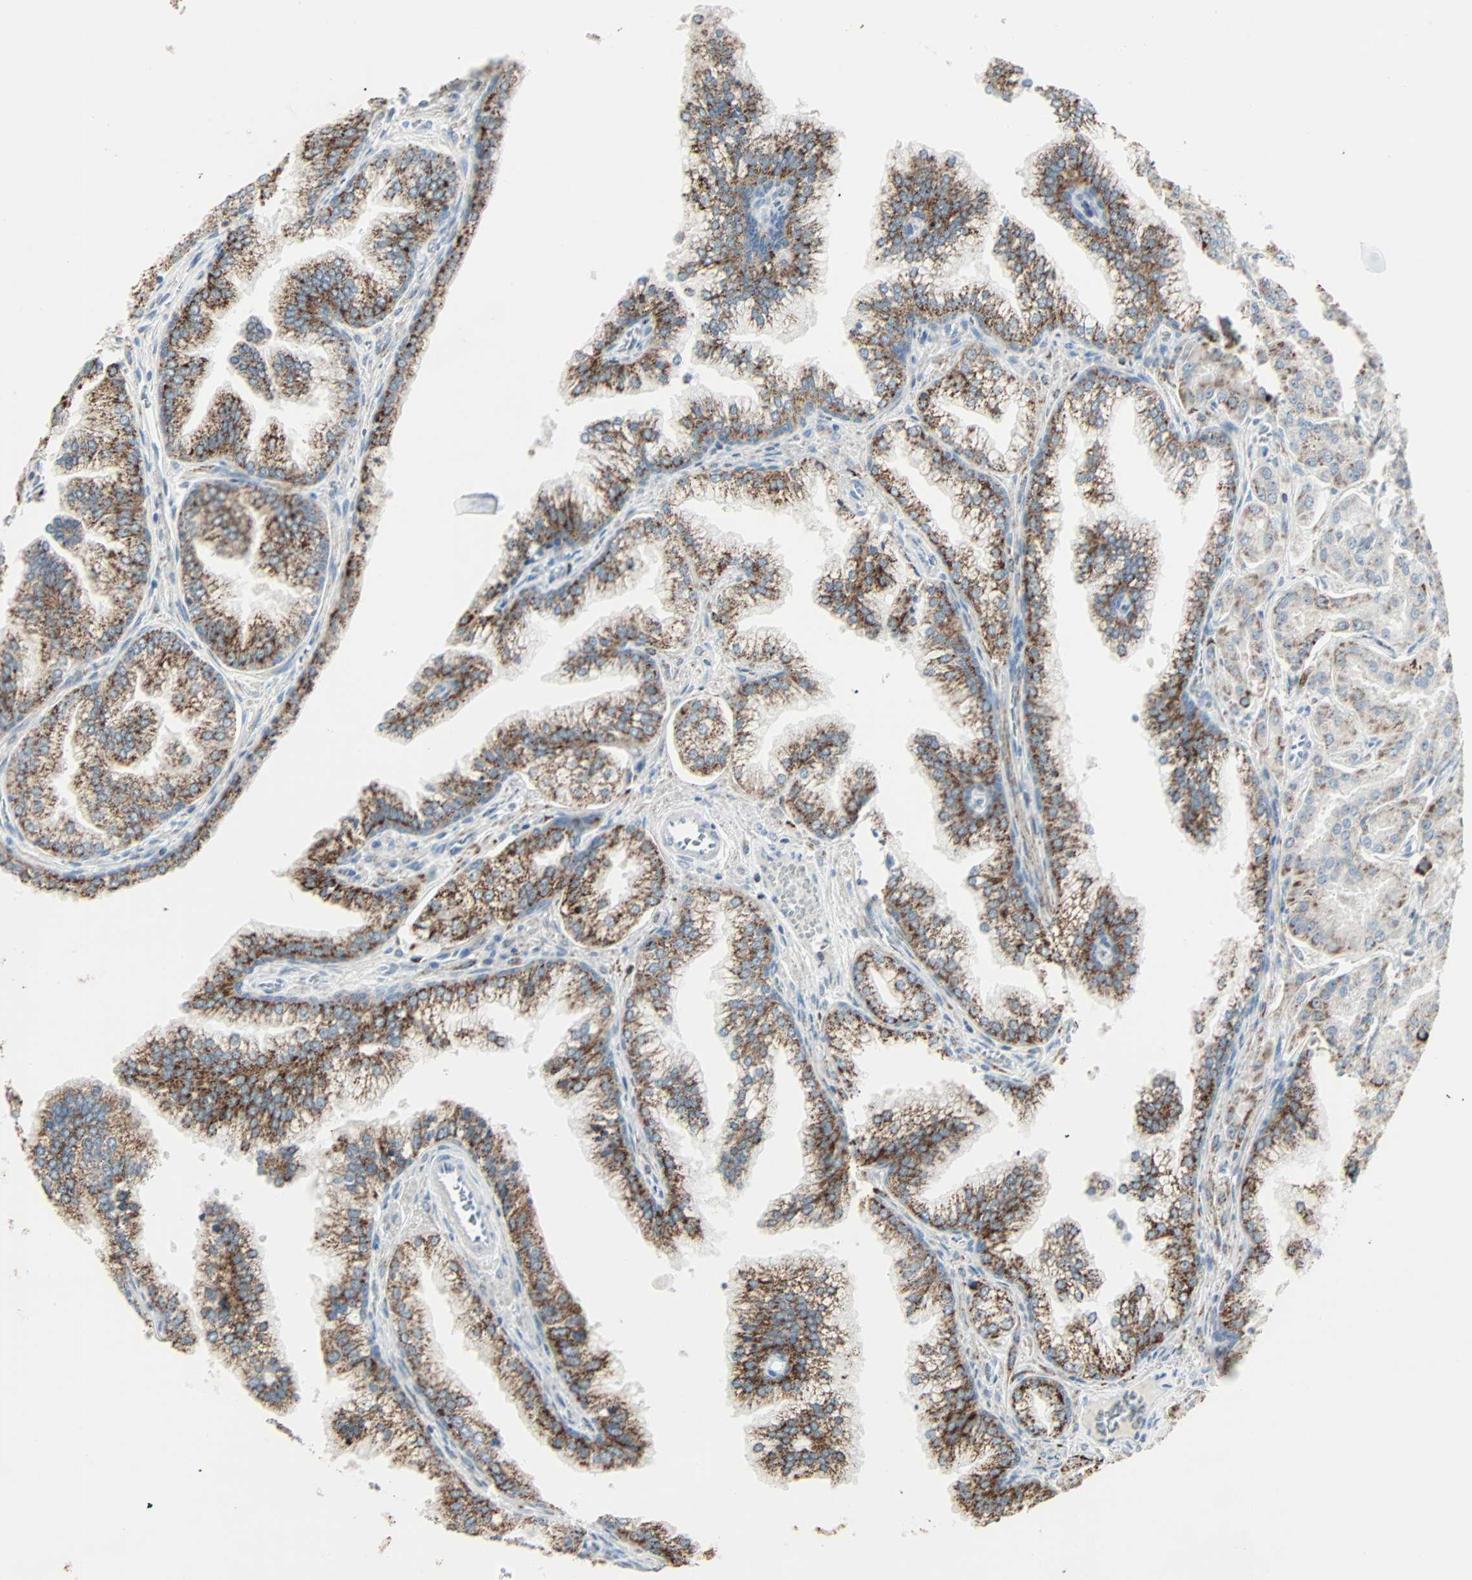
{"staining": {"intensity": "strong", "quantity": "<25%", "location": "cytoplasmic/membranous"}, "tissue": "prostate cancer", "cell_type": "Tumor cells", "image_type": "cancer", "snomed": [{"axis": "morphology", "description": "Adenocarcinoma, Low grade"}, {"axis": "topography", "description": "Prostate"}], "caption": "Prostate cancer stained for a protein (brown) reveals strong cytoplasmic/membranous positive staining in approximately <25% of tumor cells.", "gene": "IDH2", "patient": {"sex": "male", "age": 59}}